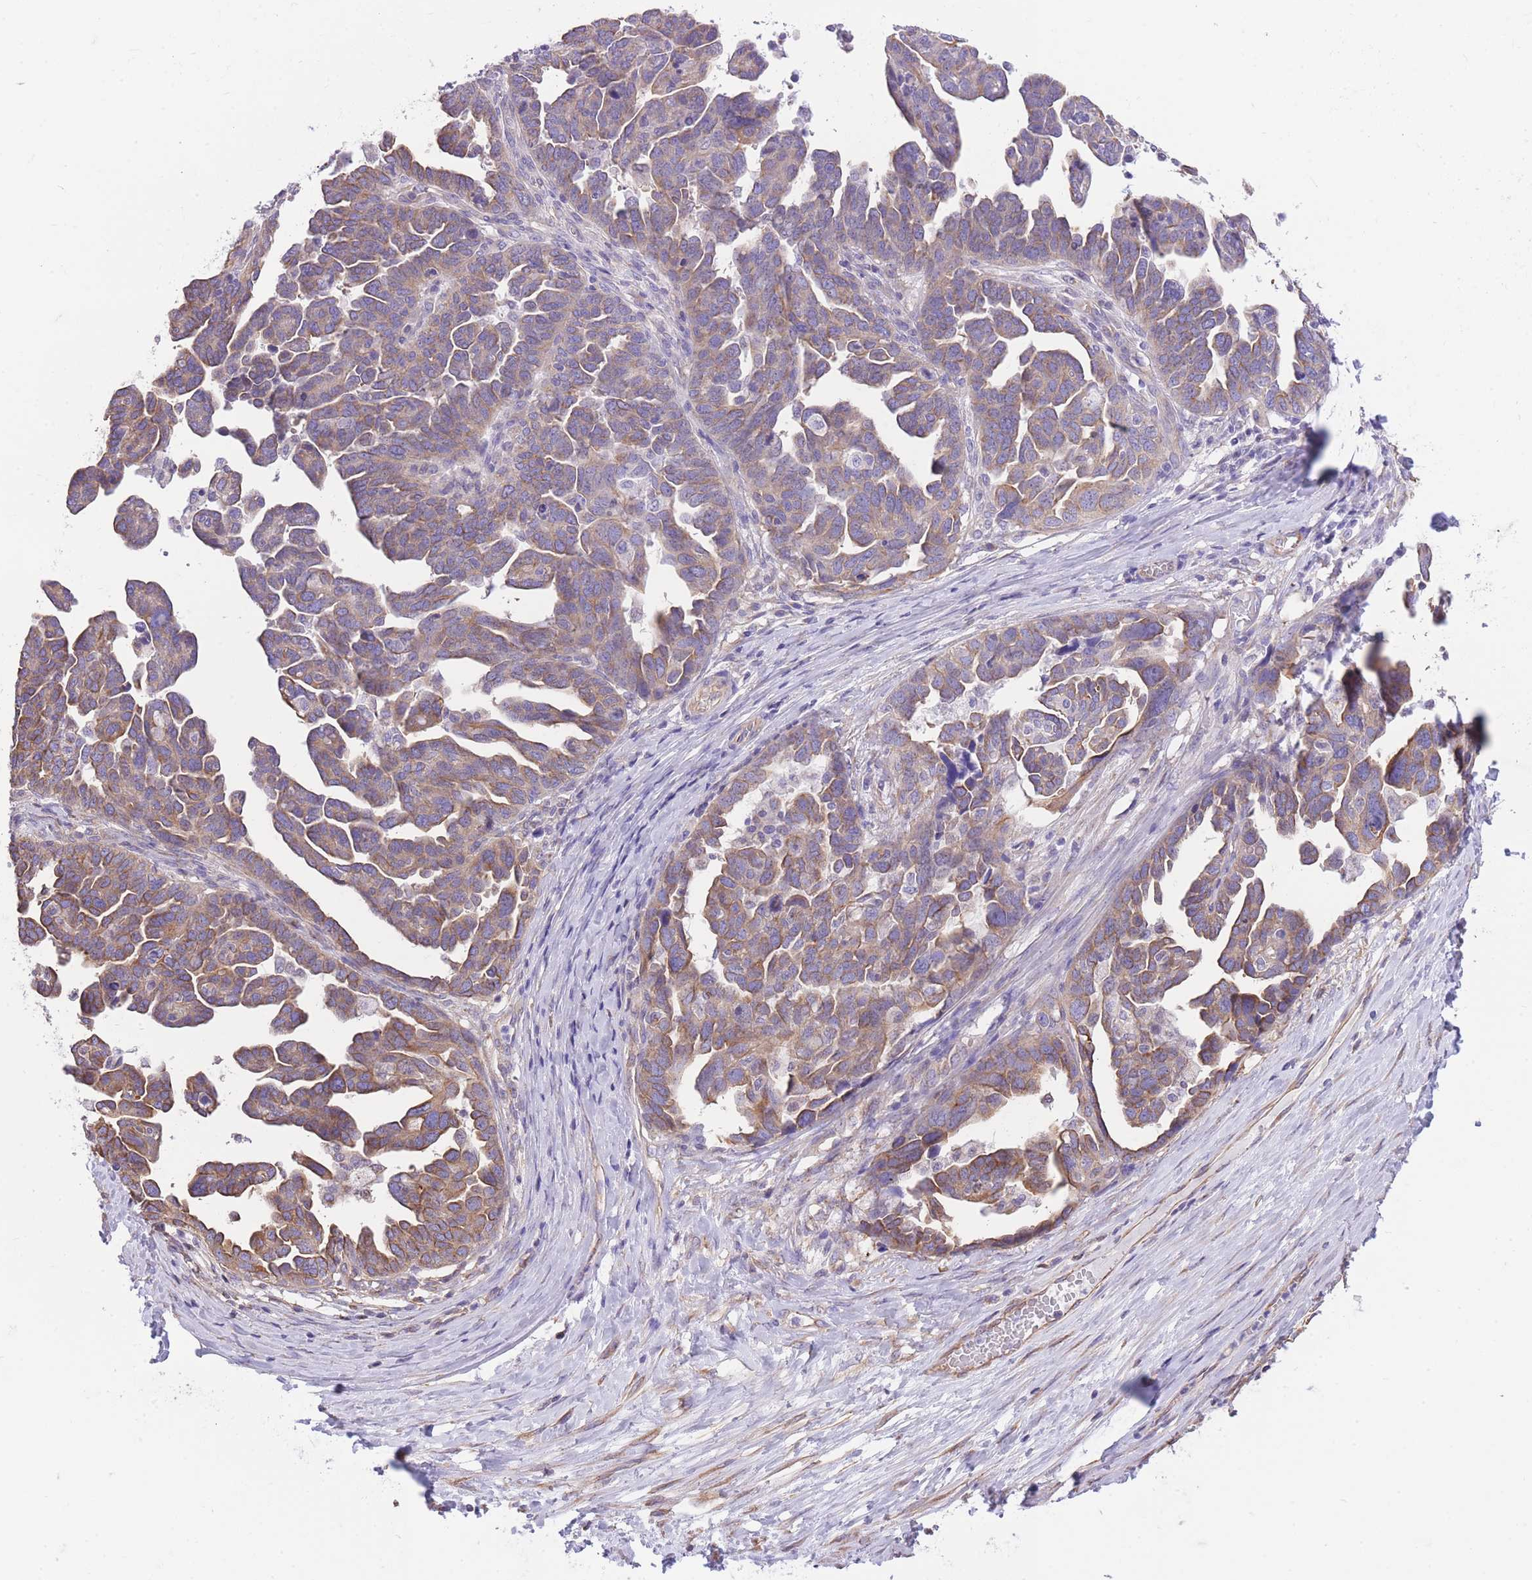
{"staining": {"intensity": "moderate", "quantity": "25%-75%", "location": "cytoplasmic/membranous"}, "tissue": "ovarian cancer", "cell_type": "Tumor cells", "image_type": "cancer", "snomed": [{"axis": "morphology", "description": "Cystadenocarcinoma, serous, NOS"}, {"axis": "topography", "description": "Ovary"}], "caption": "Brown immunohistochemical staining in human ovarian serous cystadenocarcinoma displays moderate cytoplasmic/membranous staining in approximately 25%-75% of tumor cells.", "gene": "RHOU", "patient": {"sex": "female", "age": 54}}